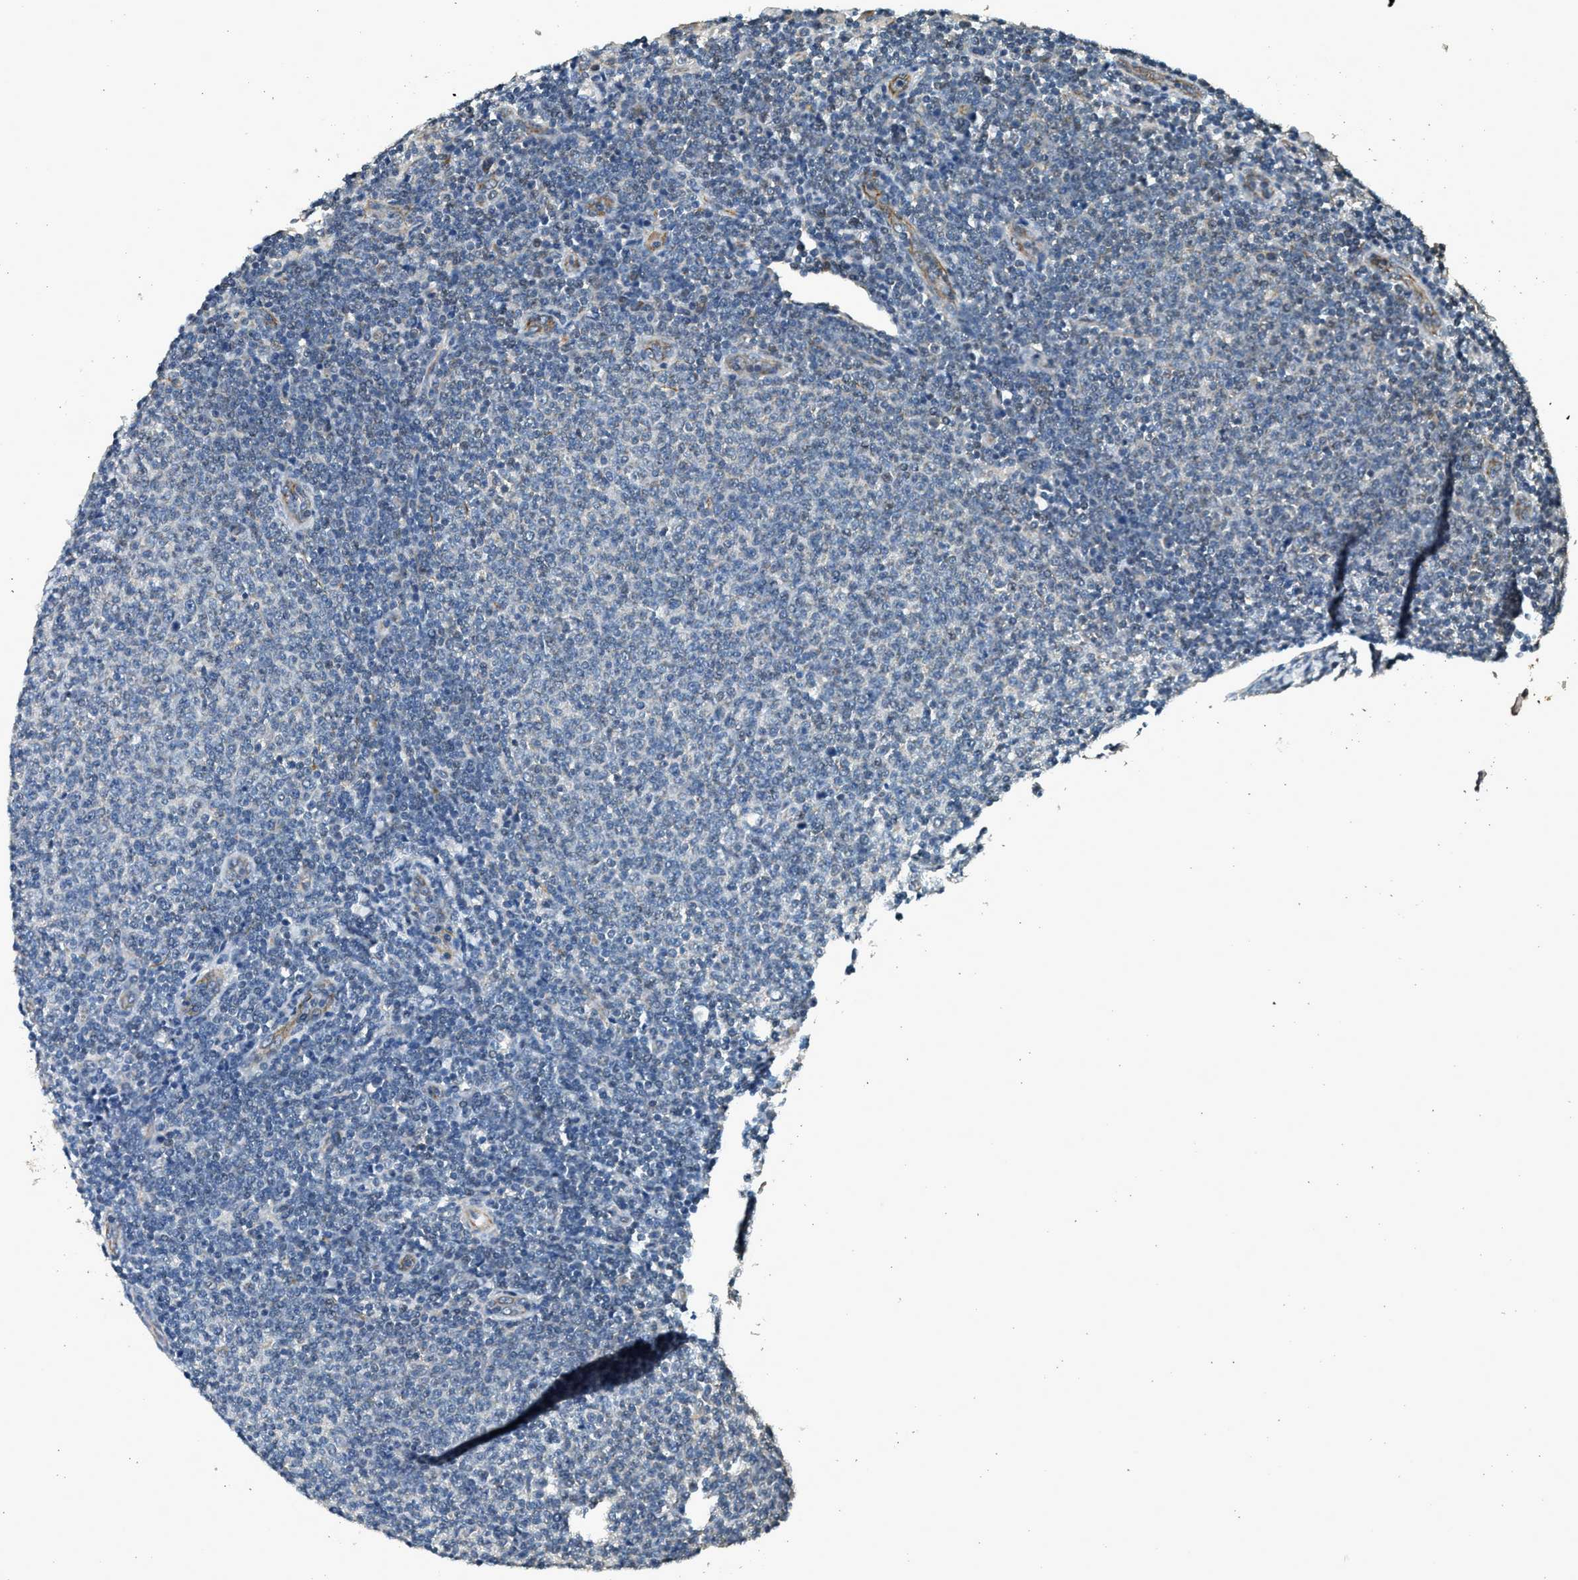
{"staining": {"intensity": "negative", "quantity": "none", "location": "none"}, "tissue": "lymphoma", "cell_type": "Tumor cells", "image_type": "cancer", "snomed": [{"axis": "morphology", "description": "Malignant lymphoma, non-Hodgkin's type, Low grade"}, {"axis": "topography", "description": "Lymph node"}], "caption": "Immunohistochemical staining of low-grade malignant lymphoma, non-Hodgkin's type displays no significant positivity in tumor cells. (Brightfield microscopy of DAB immunohistochemistry at high magnification).", "gene": "PCLO", "patient": {"sex": "male", "age": 66}}